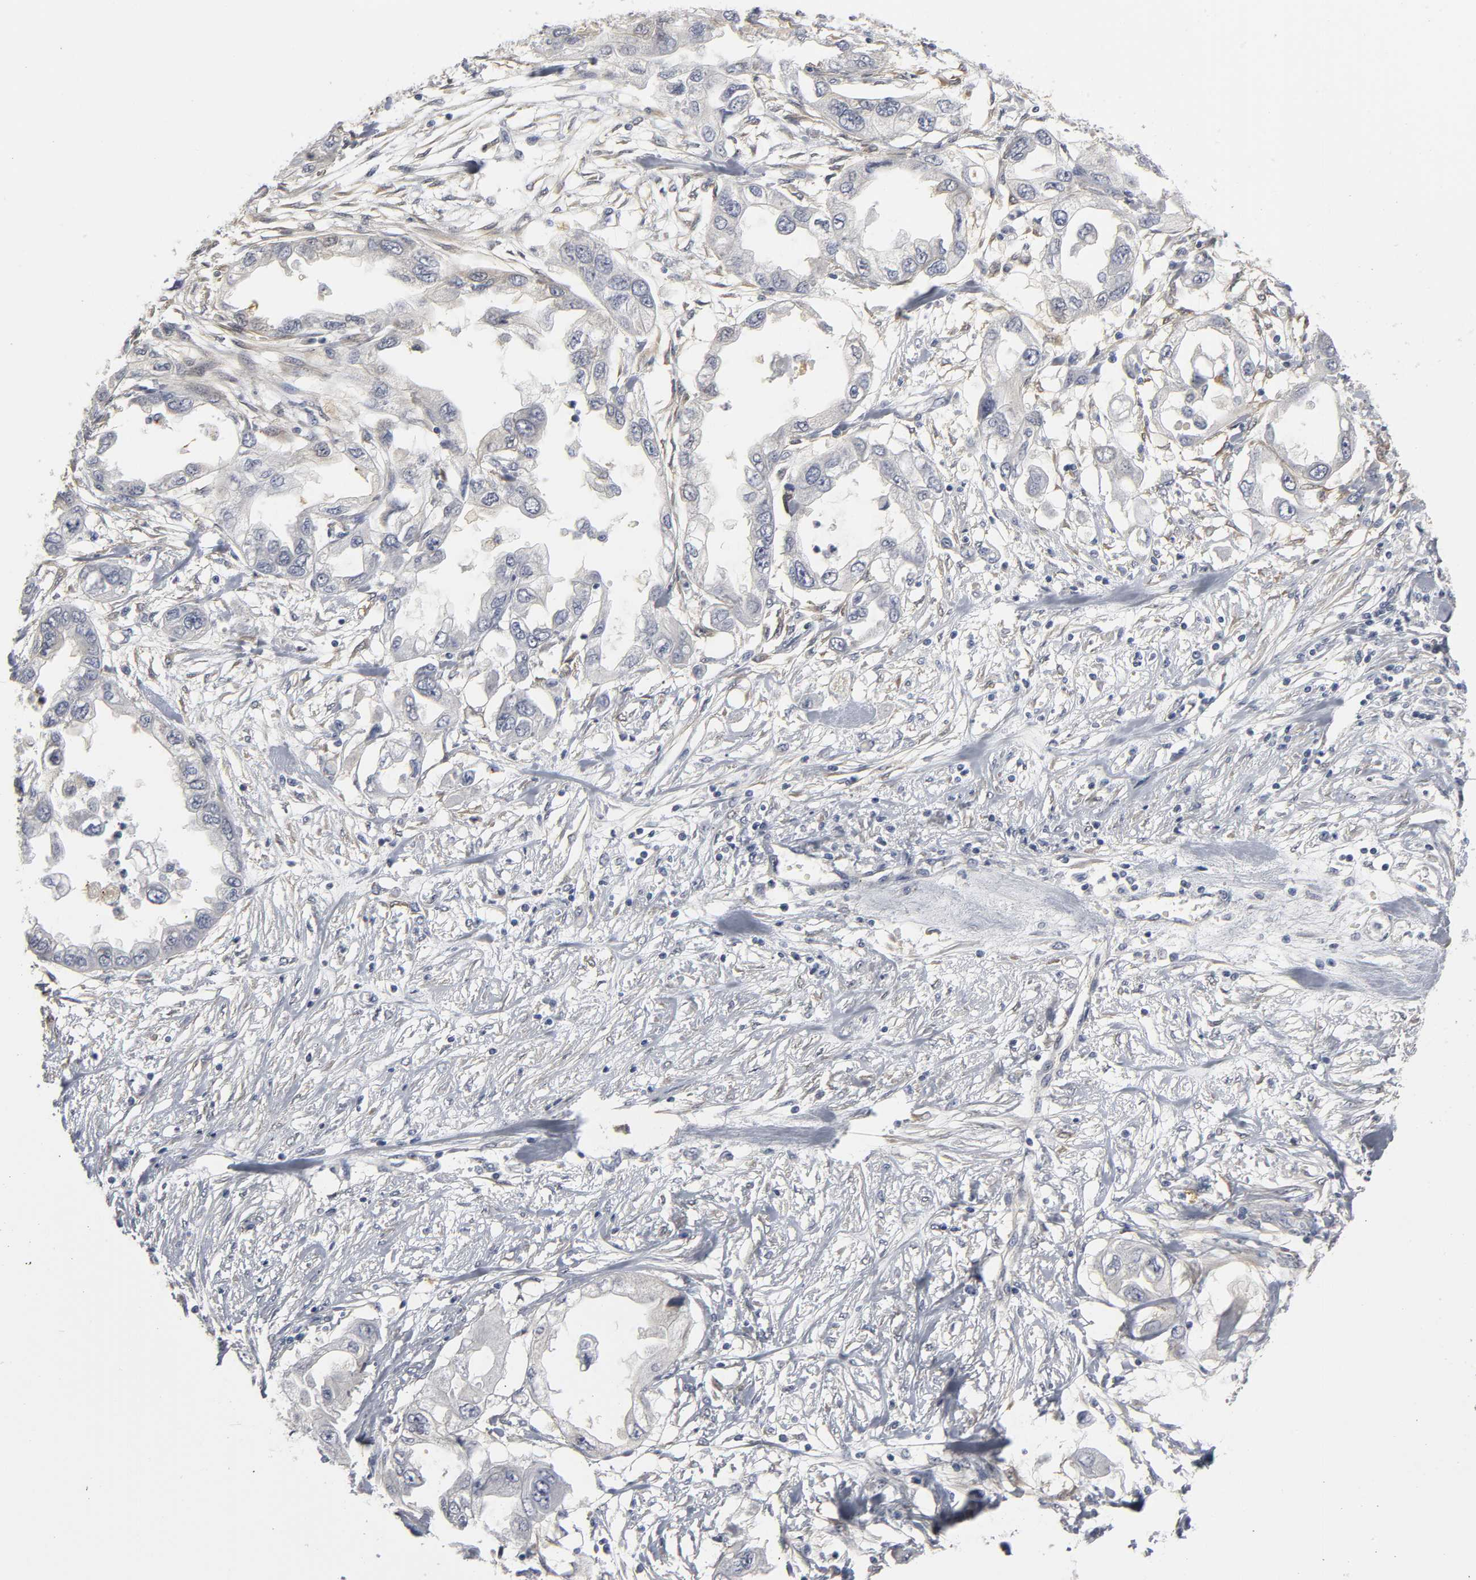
{"staining": {"intensity": "weak", "quantity": "<25%", "location": "cytoplasmic/membranous"}, "tissue": "endometrial cancer", "cell_type": "Tumor cells", "image_type": "cancer", "snomed": [{"axis": "morphology", "description": "Adenocarcinoma, NOS"}, {"axis": "topography", "description": "Endometrium"}], "caption": "Immunohistochemistry (IHC) of endometrial adenocarcinoma shows no expression in tumor cells.", "gene": "PDLIM3", "patient": {"sex": "female", "age": 67}}